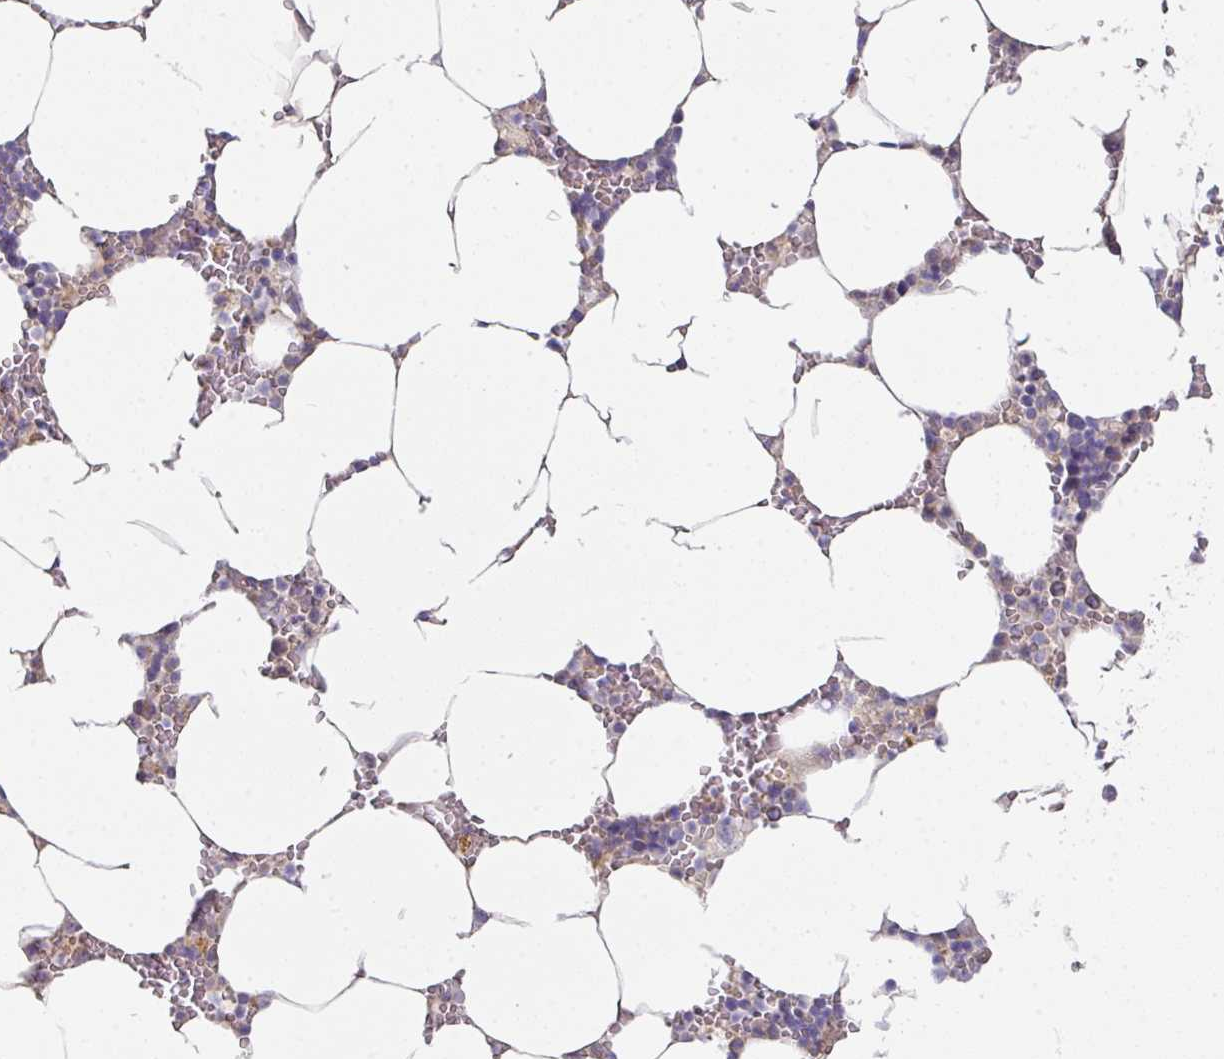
{"staining": {"intensity": "negative", "quantity": "none", "location": "none"}, "tissue": "bone marrow", "cell_type": "Hematopoietic cells", "image_type": "normal", "snomed": [{"axis": "morphology", "description": "Normal tissue, NOS"}, {"axis": "topography", "description": "Bone marrow"}], "caption": "Bone marrow stained for a protein using immunohistochemistry (IHC) exhibits no staining hematopoietic cells.", "gene": "TARM1", "patient": {"sex": "male", "age": 70}}